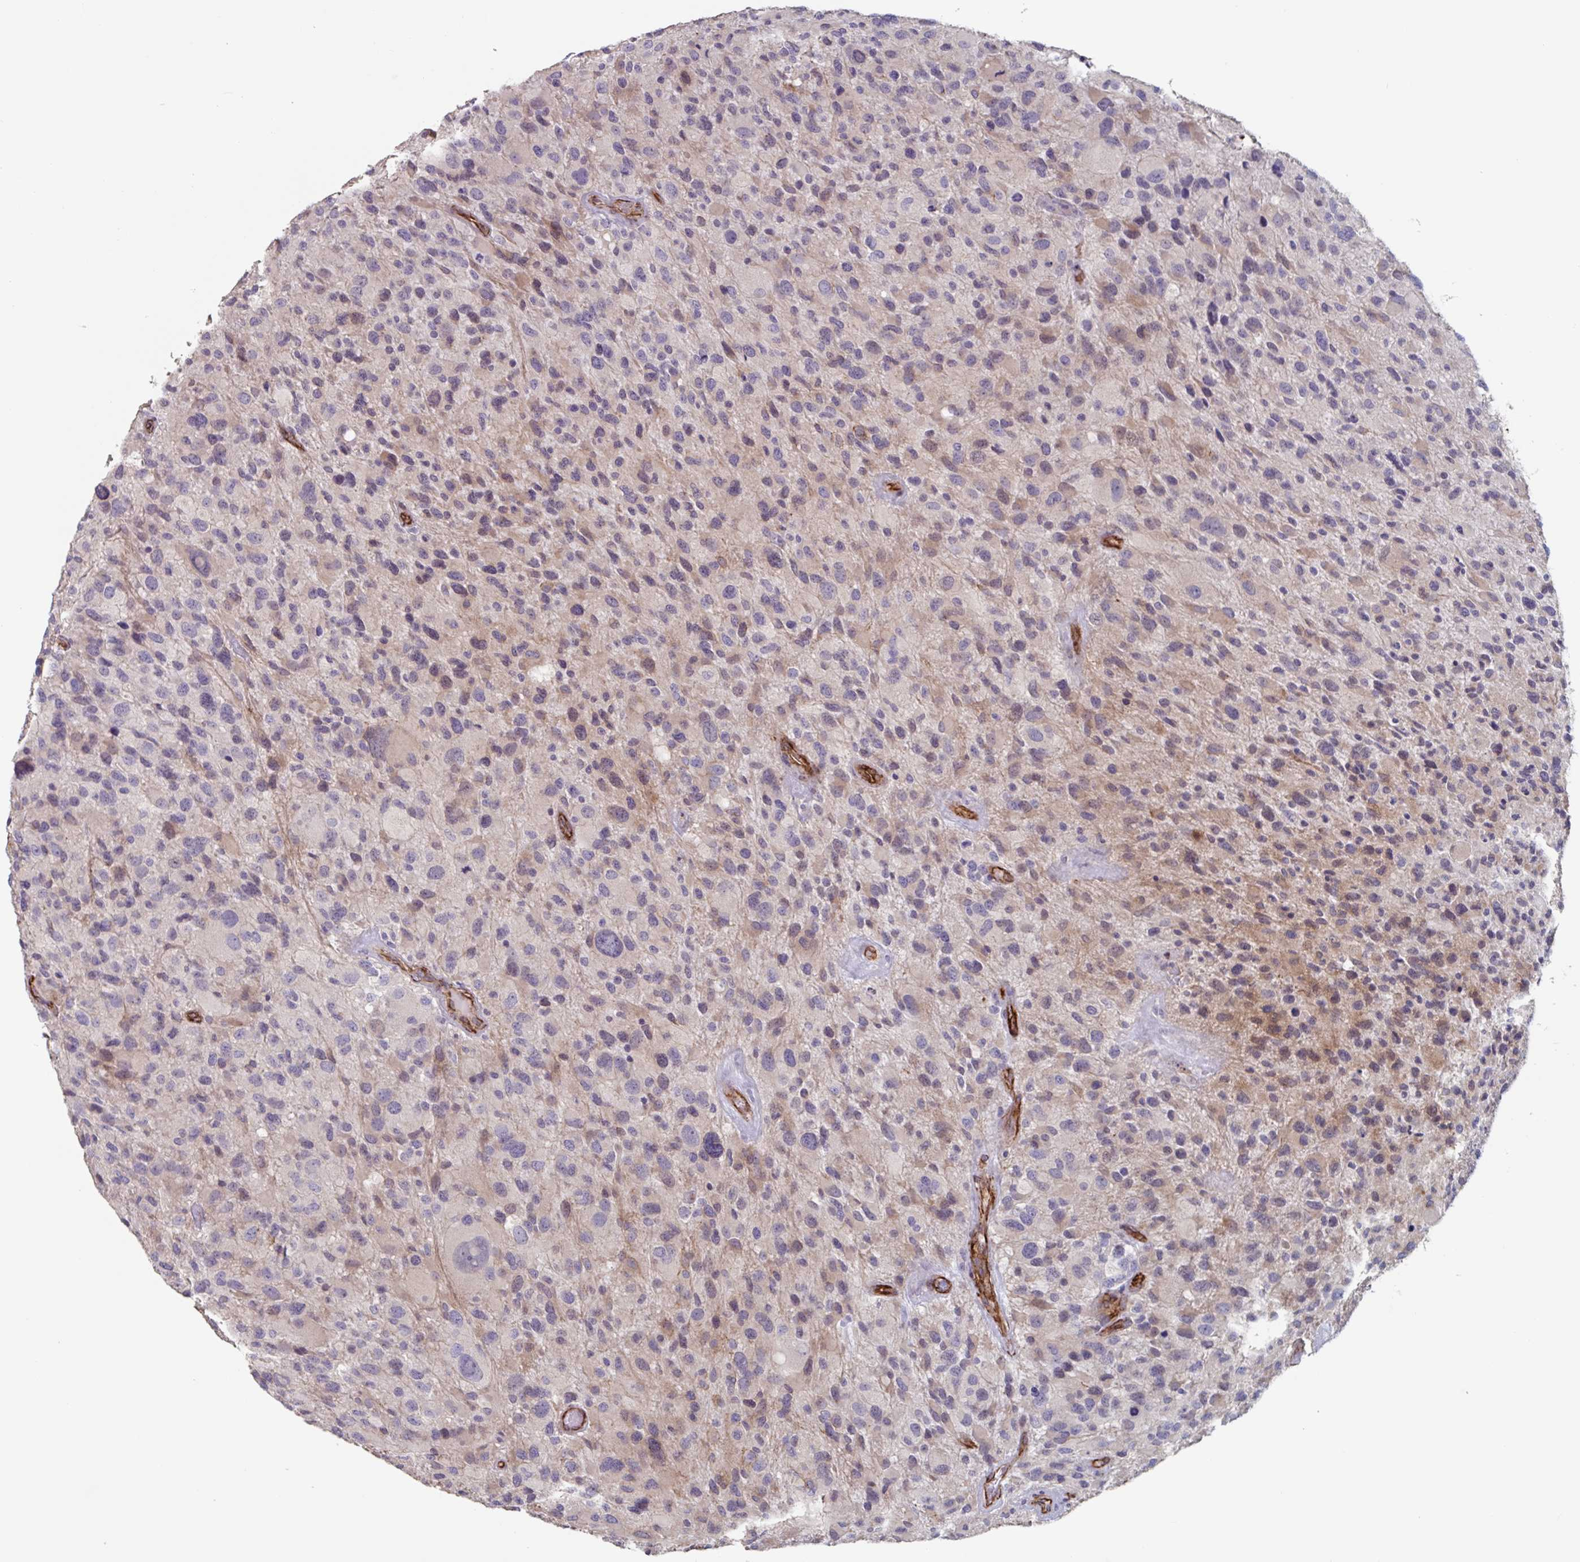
{"staining": {"intensity": "weak", "quantity": "<25%", "location": "cytoplasmic/membranous"}, "tissue": "glioma", "cell_type": "Tumor cells", "image_type": "cancer", "snomed": [{"axis": "morphology", "description": "Glioma, malignant, High grade"}, {"axis": "topography", "description": "Brain"}], "caption": "This image is of glioma stained with immunohistochemistry to label a protein in brown with the nuclei are counter-stained blue. There is no positivity in tumor cells.", "gene": "CITED4", "patient": {"sex": "female", "age": 67}}